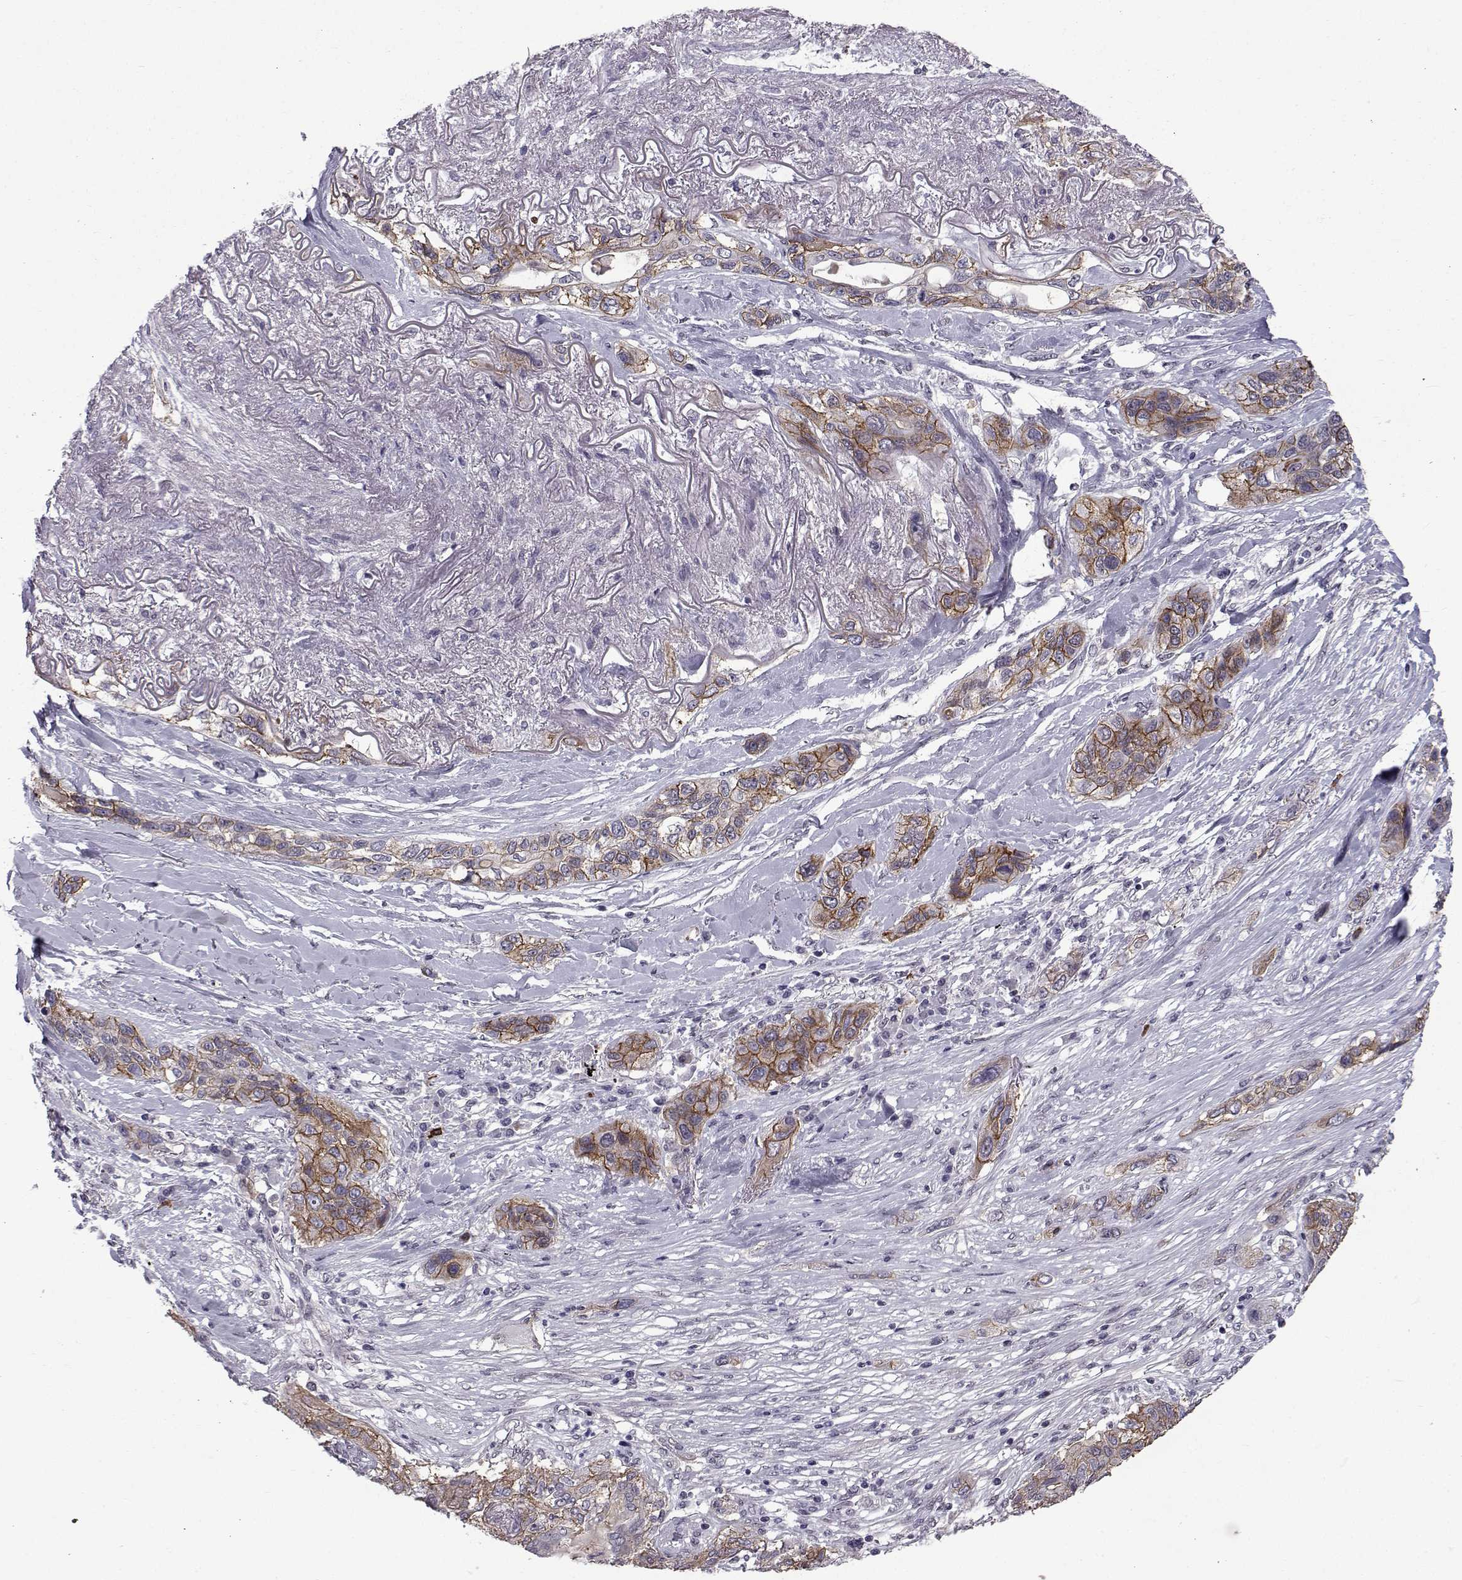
{"staining": {"intensity": "strong", "quantity": "<25%", "location": "cytoplasmic/membranous"}, "tissue": "lung cancer", "cell_type": "Tumor cells", "image_type": "cancer", "snomed": [{"axis": "morphology", "description": "Squamous cell carcinoma, NOS"}, {"axis": "topography", "description": "Lung"}], "caption": "A brown stain shows strong cytoplasmic/membranous positivity of a protein in human squamous cell carcinoma (lung) tumor cells.", "gene": "RBM24", "patient": {"sex": "female", "age": 70}}